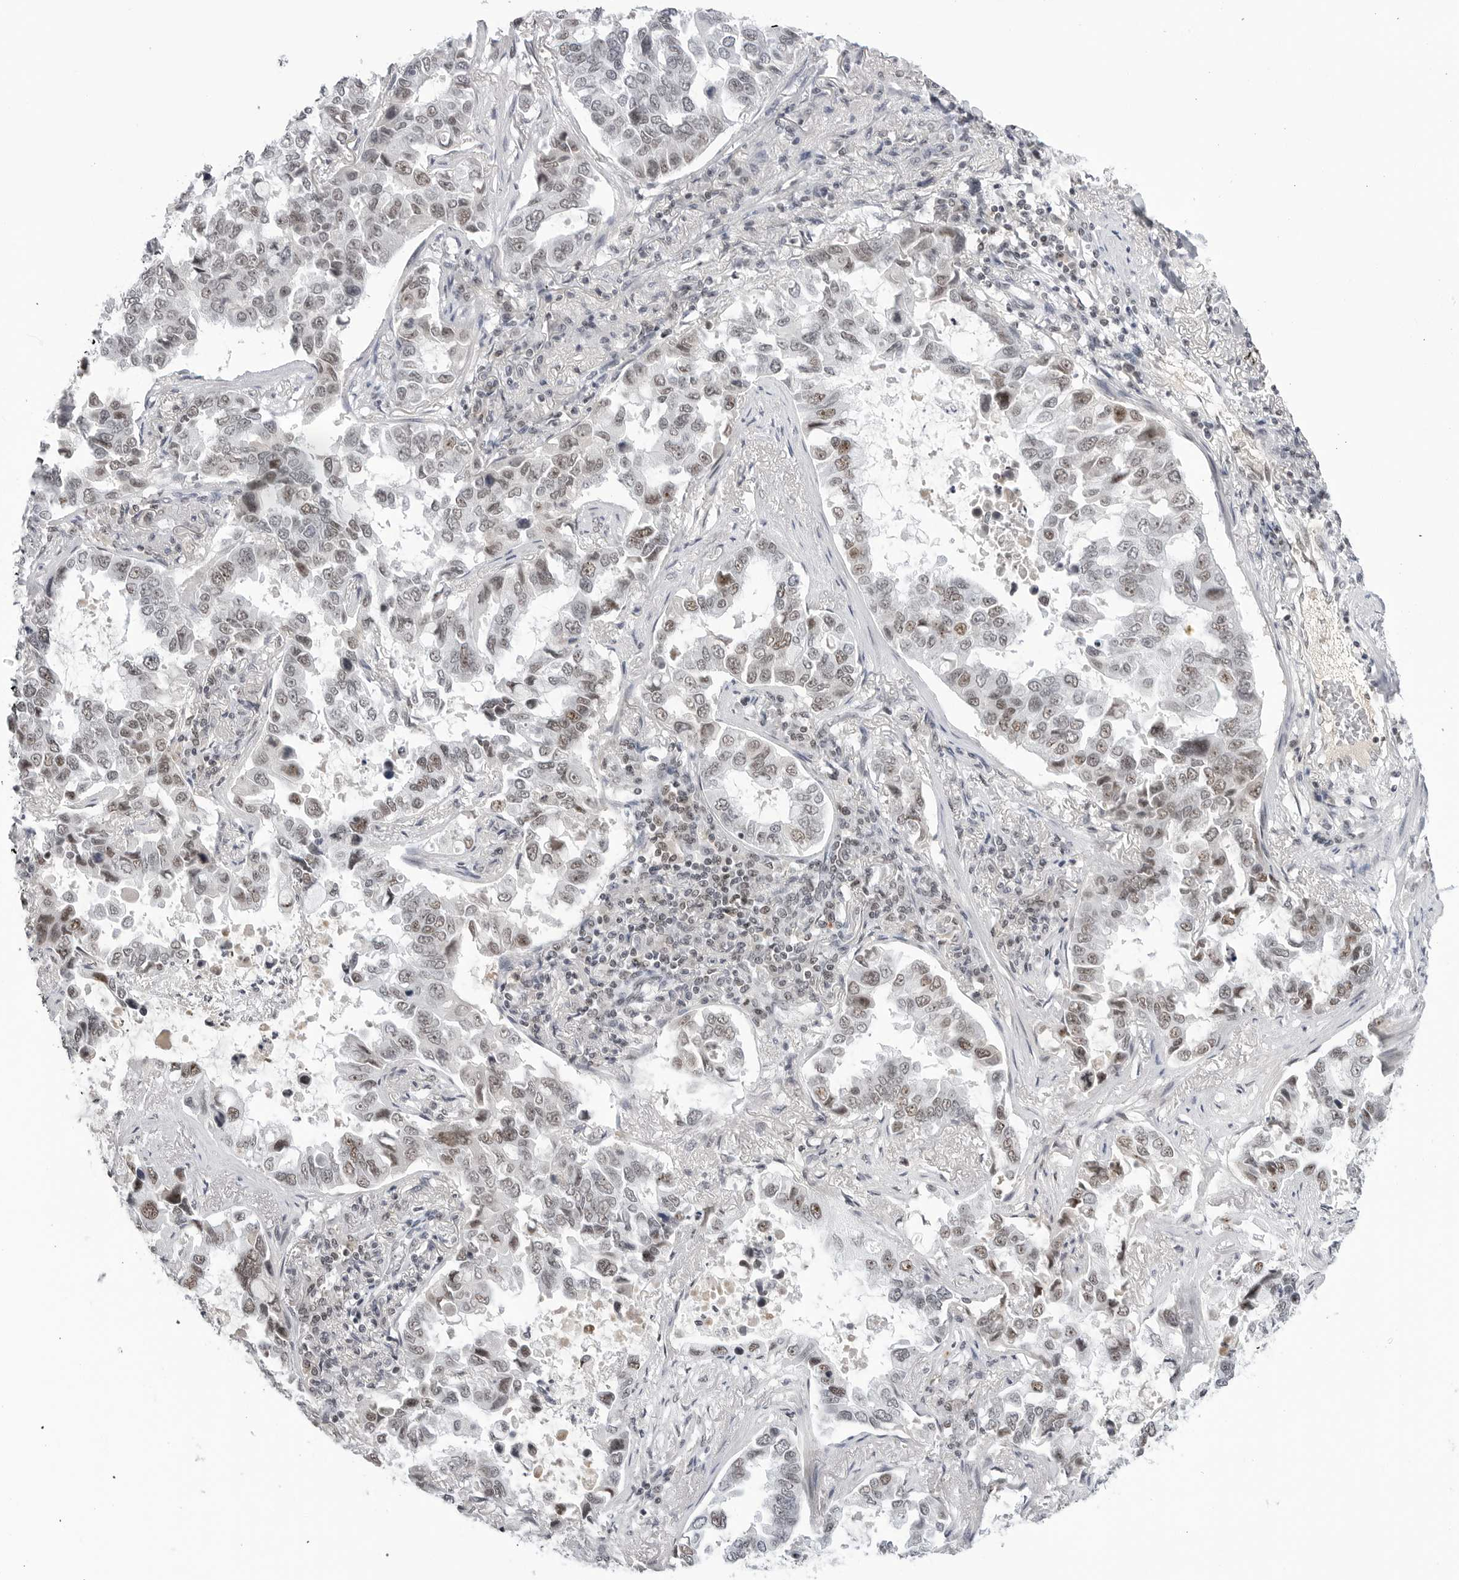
{"staining": {"intensity": "moderate", "quantity": "25%-75%", "location": "nuclear"}, "tissue": "lung cancer", "cell_type": "Tumor cells", "image_type": "cancer", "snomed": [{"axis": "morphology", "description": "Squamous cell carcinoma, NOS"}, {"axis": "topography", "description": "Lung"}], "caption": "A photomicrograph of lung squamous cell carcinoma stained for a protein reveals moderate nuclear brown staining in tumor cells. Using DAB (3,3'-diaminobenzidine) (brown) and hematoxylin (blue) stains, captured at high magnification using brightfield microscopy.", "gene": "WRAP53", "patient": {"sex": "male", "age": 66}}